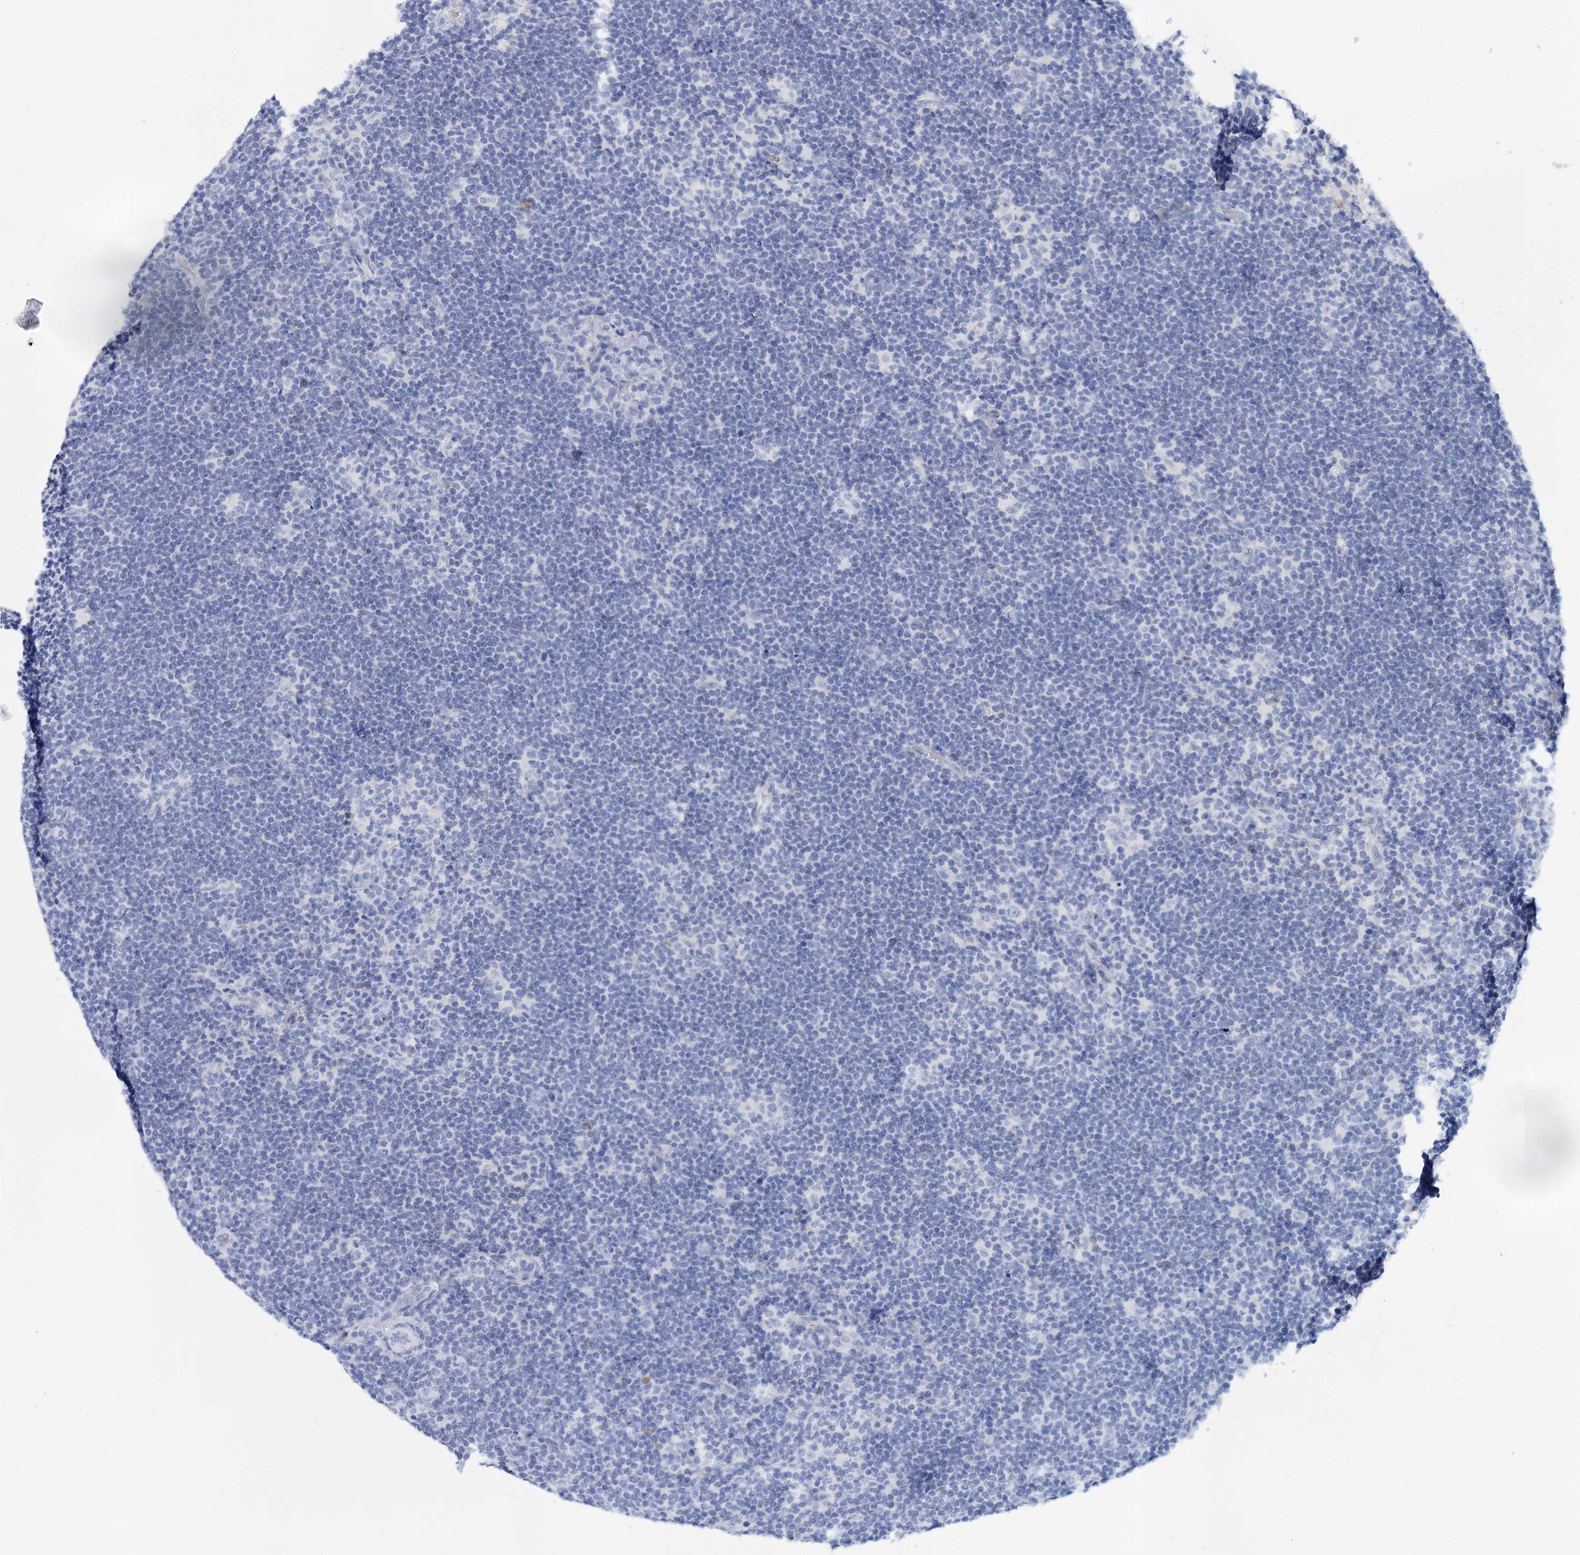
{"staining": {"intensity": "negative", "quantity": "none", "location": "none"}, "tissue": "lymphoma", "cell_type": "Tumor cells", "image_type": "cancer", "snomed": [{"axis": "morphology", "description": "Hodgkin's disease, NOS"}, {"axis": "topography", "description": "Lymph node"}], "caption": "This is a histopathology image of immunohistochemistry (IHC) staining of lymphoma, which shows no expression in tumor cells.", "gene": "CEACAM8", "patient": {"sex": "female", "age": 57}}